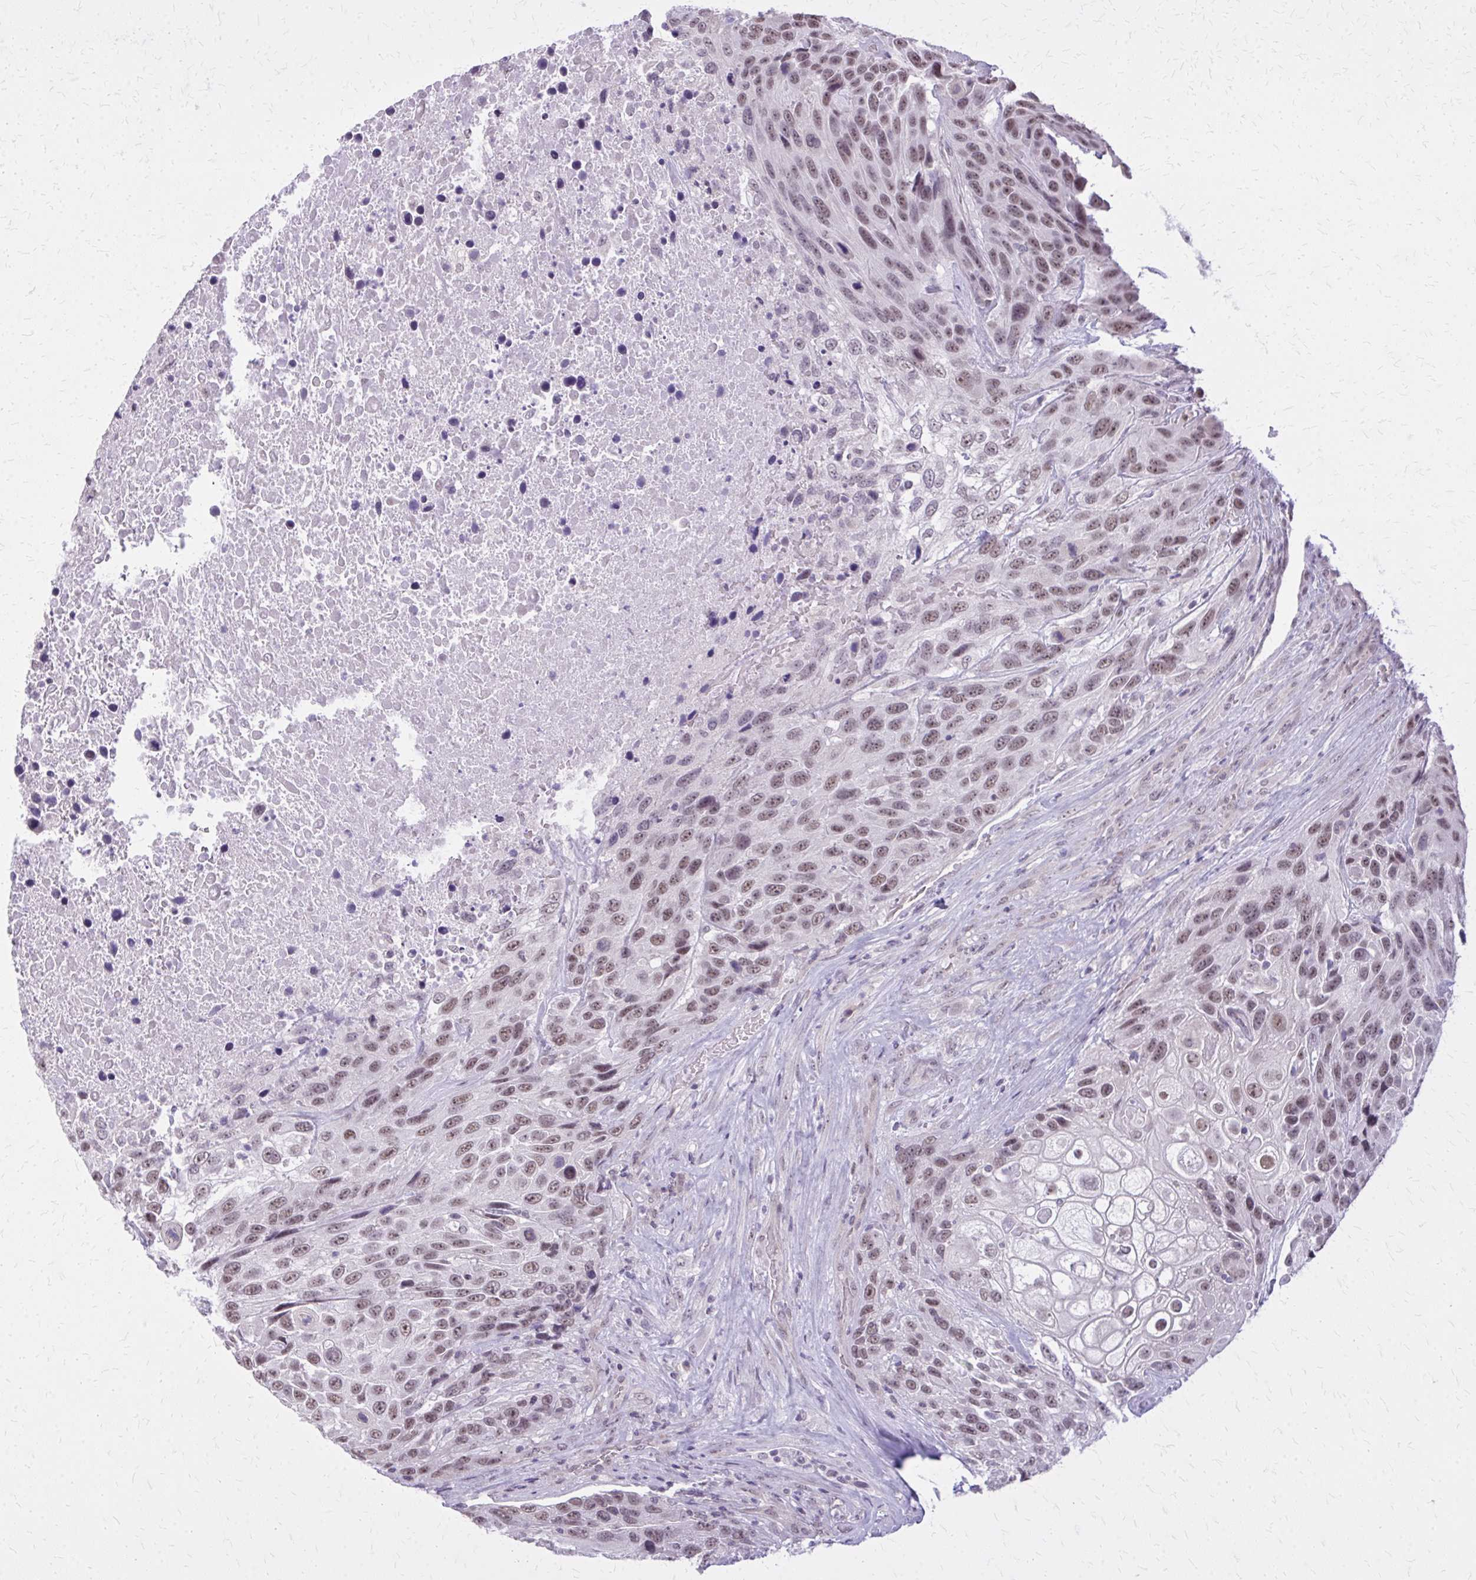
{"staining": {"intensity": "weak", "quantity": "25%-75%", "location": "nuclear"}, "tissue": "urothelial cancer", "cell_type": "Tumor cells", "image_type": "cancer", "snomed": [{"axis": "morphology", "description": "Urothelial carcinoma, High grade"}, {"axis": "topography", "description": "Urinary bladder"}], "caption": "The image reveals a brown stain indicating the presence of a protein in the nuclear of tumor cells in urothelial cancer. Nuclei are stained in blue.", "gene": "PLCB1", "patient": {"sex": "female", "age": 70}}